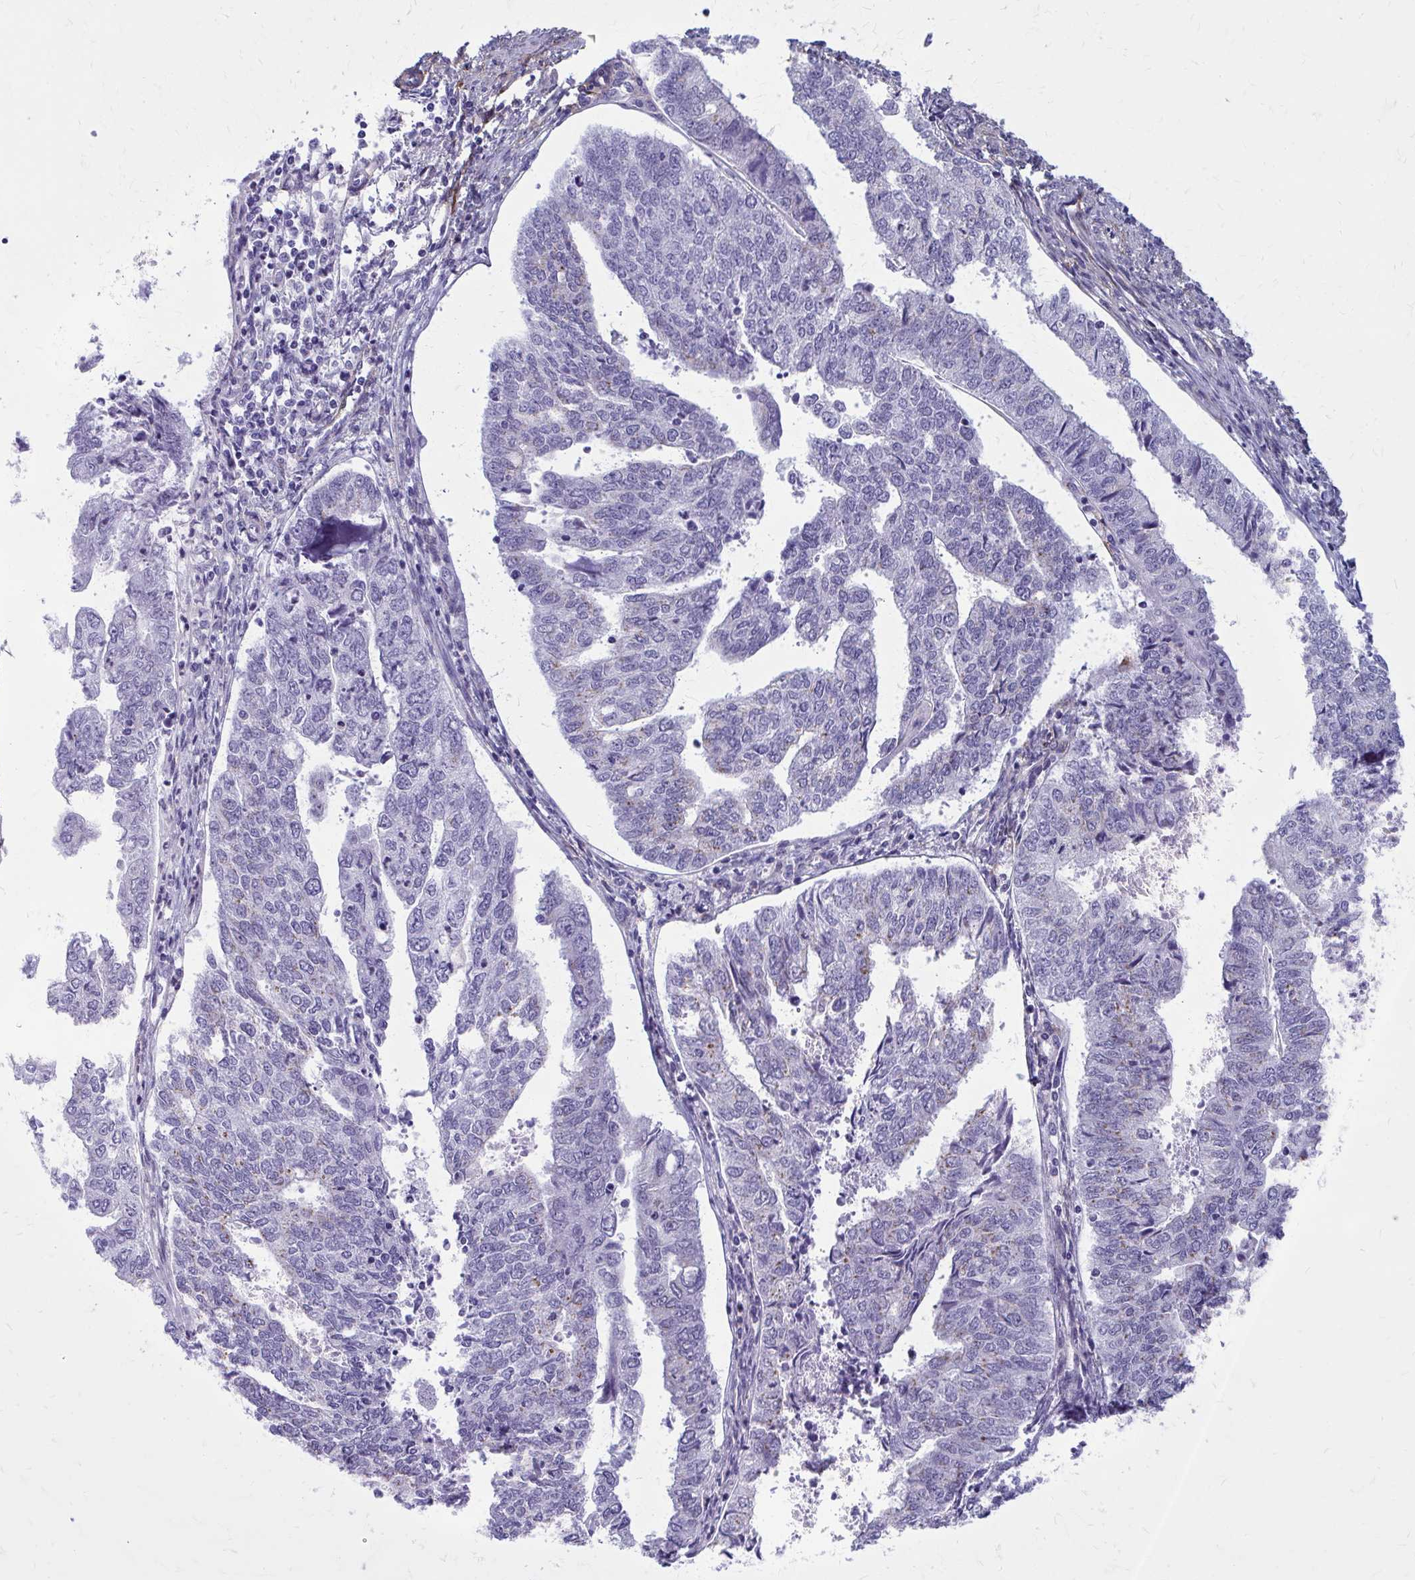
{"staining": {"intensity": "negative", "quantity": "none", "location": "none"}, "tissue": "endometrial cancer", "cell_type": "Tumor cells", "image_type": "cancer", "snomed": [{"axis": "morphology", "description": "Adenocarcinoma, NOS"}, {"axis": "topography", "description": "Endometrium"}], "caption": "Photomicrograph shows no protein positivity in tumor cells of adenocarcinoma (endometrial) tissue.", "gene": "AKAP12", "patient": {"sex": "female", "age": 73}}